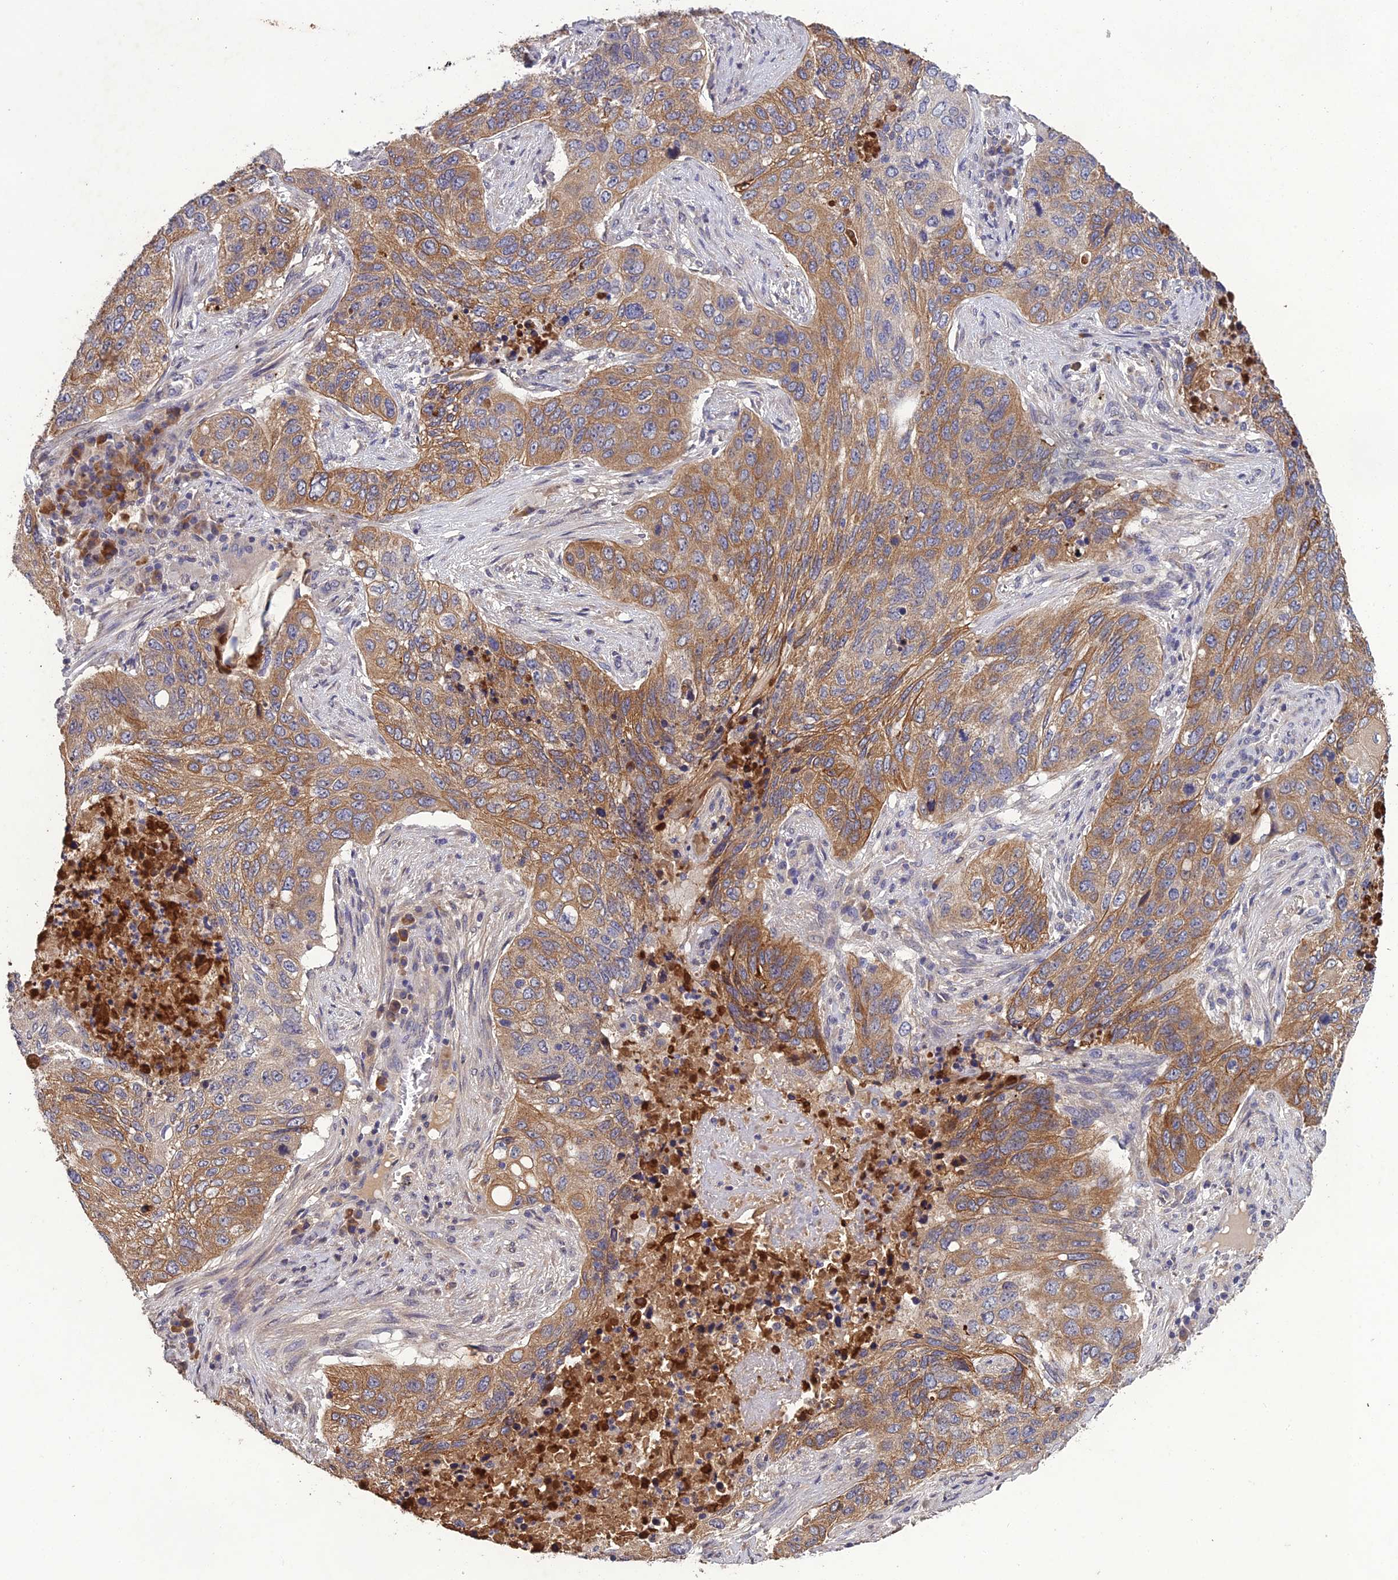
{"staining": {"intensity": "moderate", "quantity": ">75%", "location": "cytoplasmic/membranous"}, "tissue": "lung cancer", "cell_type": "Tumor cells", "image_type": "cancer", "snomed": [{"axis": "morphology", "description": "Squamous cell carcinoma, NOS"}, {"axis": "topography", "description": "Lung"}], "caption": "Squamous cell carcinoma (lung) stained with immunohistochemistry (IHC) demonstrates moderate cytoplasmic/membranous staining in about >75% of tumor cells. Using DAB (brown) and hematoxylin (blue) stains, captured at high magnification using brightfield microscopy.", "gene": "SLC39A13", "patient": {"sex": "female", "age": 63}}